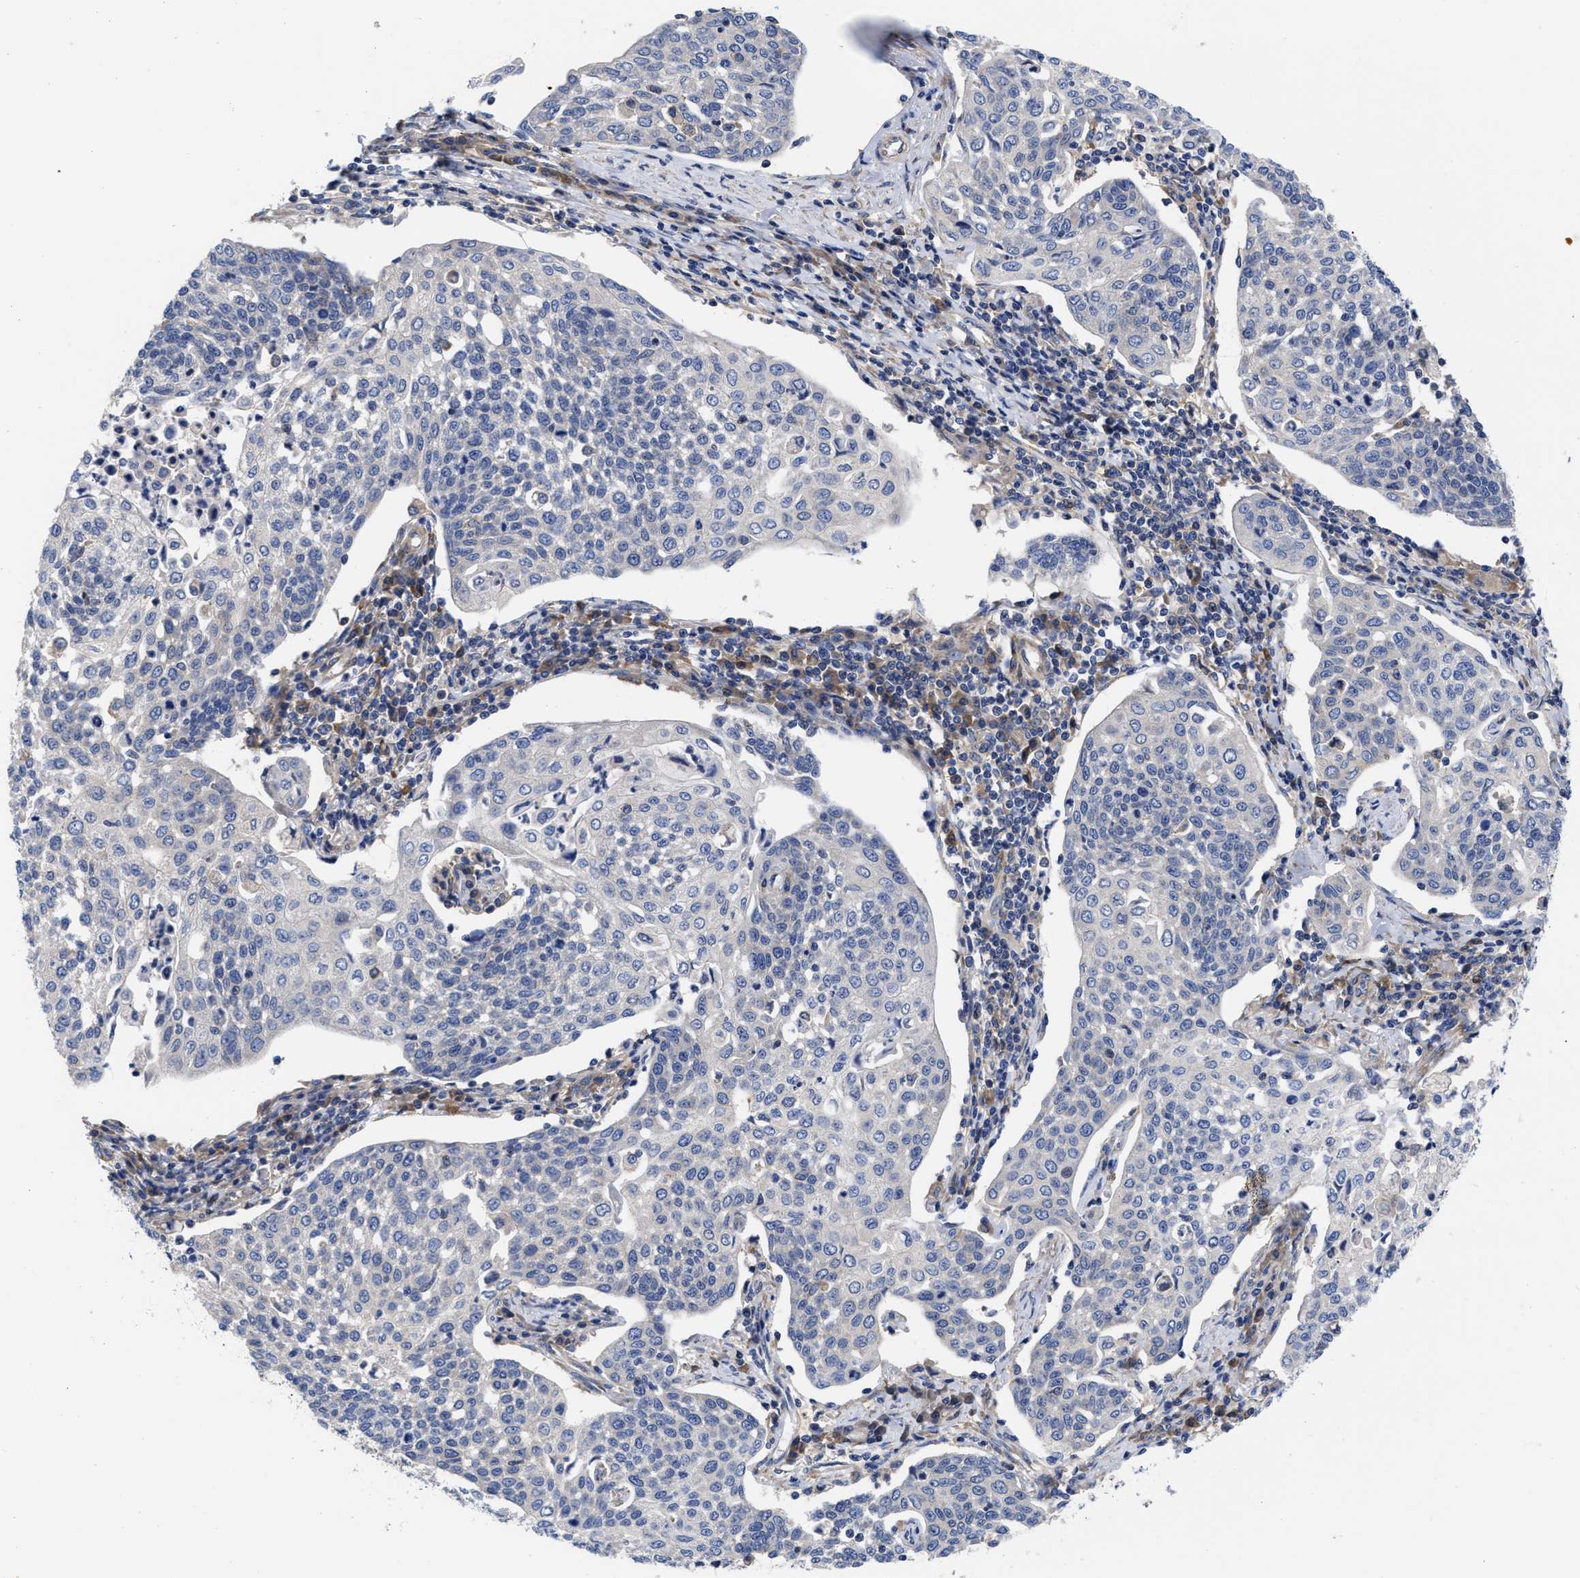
{"staining": {"intensity": "negative", "quantity": "none", "location": "none"}, "tissue": "cervical cancer", "cell_type": "Tumor cells", "image_type": "cancer", "snomed": [{"axis": "morphology", "description": "Squamous cell carcinoma, NOS"}, {"axis": "topography", "description": "Cervix"}], "caption": "DAB (3,3'-diaminobenzidine) immunohistochemical staining of human cervical cancer exhibits no significant staining in tumor cells. (DAB immunohistochemistry visualized using brightfield microscopy, high magnification).", "gene": "RBKS", "patient": {"sex": "female", "age": 34}}